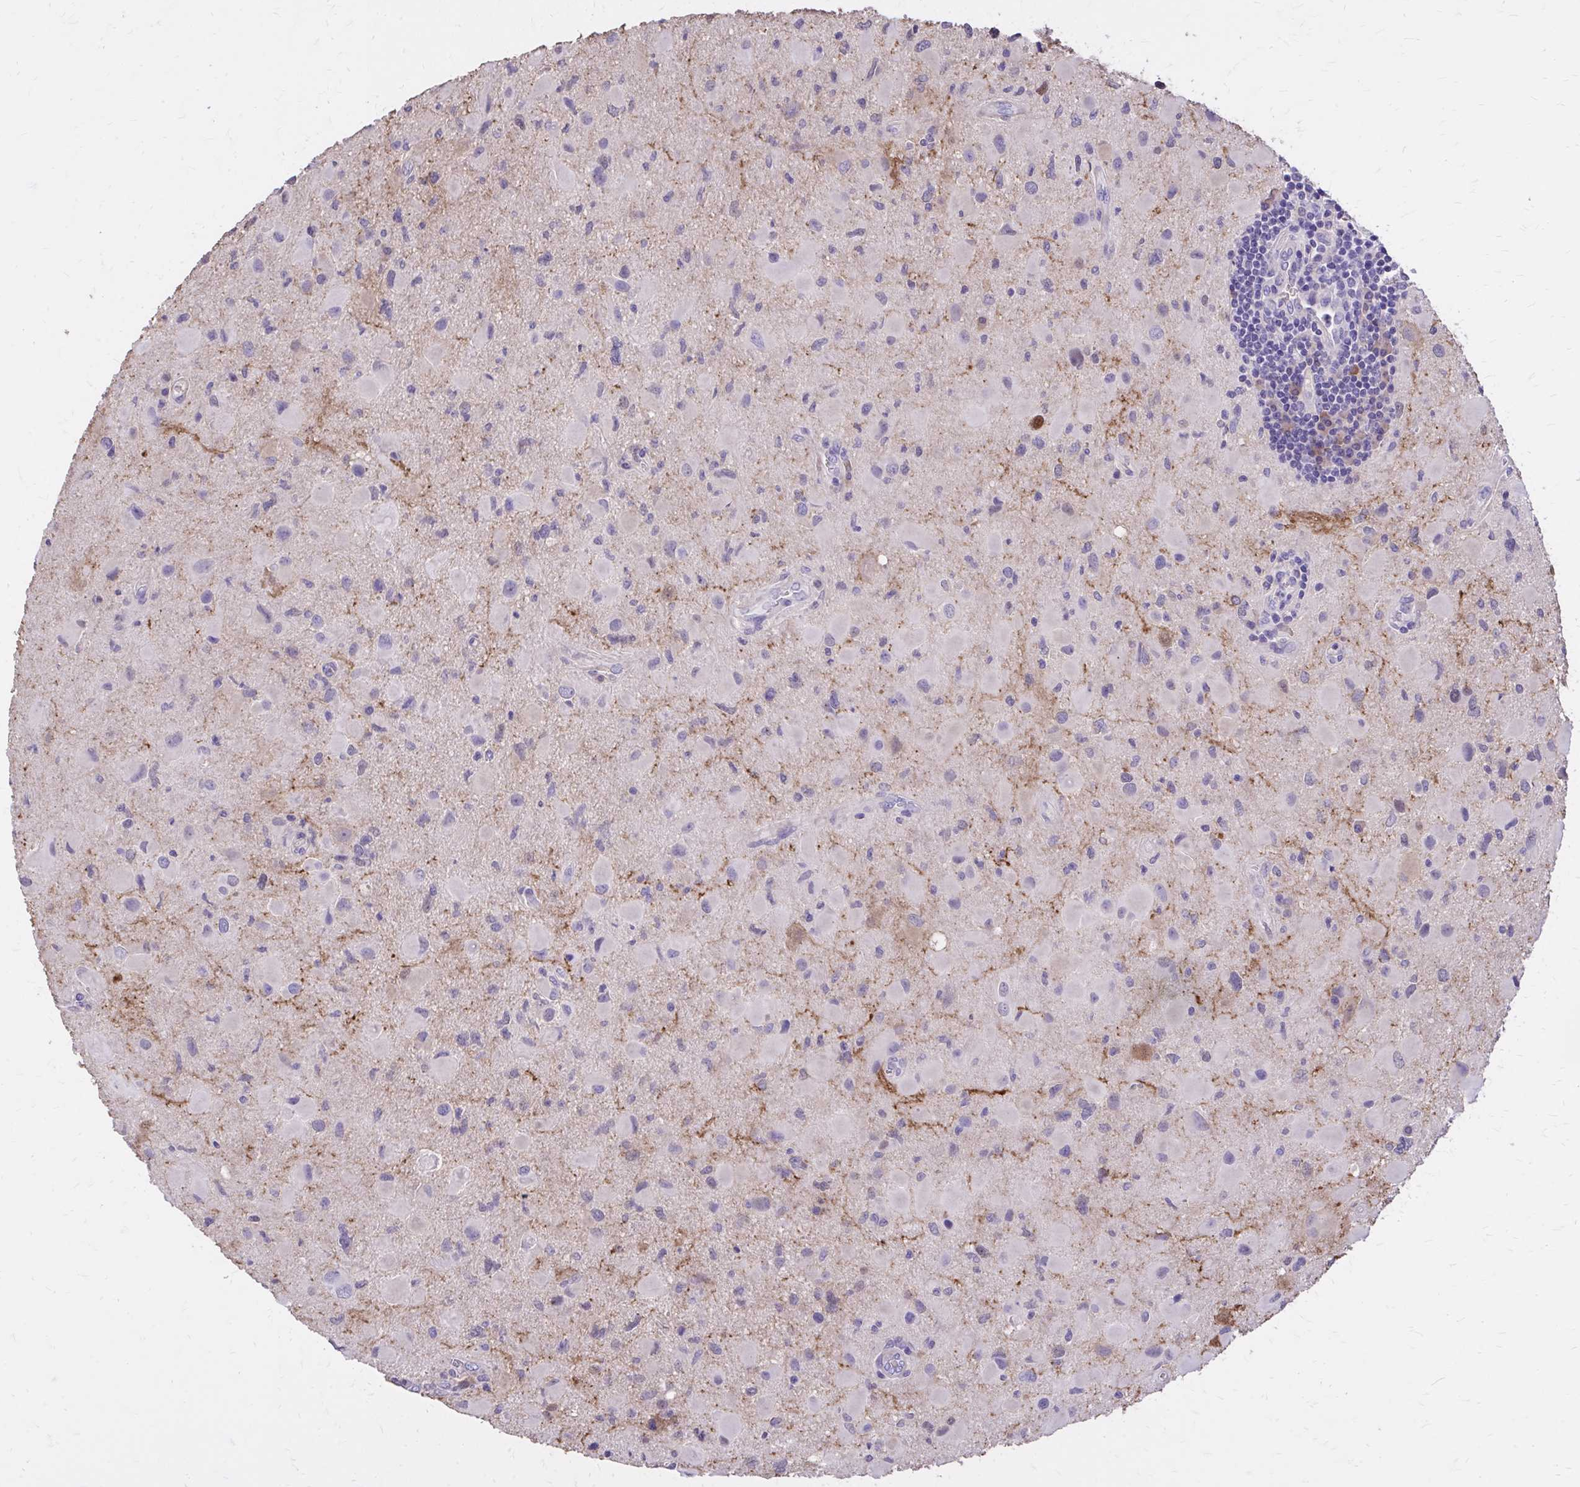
{"staining": {"intensity": "negative", "quantity": "none", "location": "none"}, "tissue": "glioma", "cell_type": "Tumor cells", "image_type": "cancer", "snomed": [{"axis": "morphology", "description": "Glioma, malignant, Low grade"}, {"axis": "topography", "description": "Brain"}], "caption": "Immunohistochemistry (IHC) photomicrograph of human malignant low-grade glioma stained for a protein (brown), which exhibits no expression in tumor cells. (Brightfield microscopy of DAB (3,3'-diaminobenzidine) IHC at high magnification).", "gene": "EPB41L1", "patient": {"sex": "female", "age": 32}}